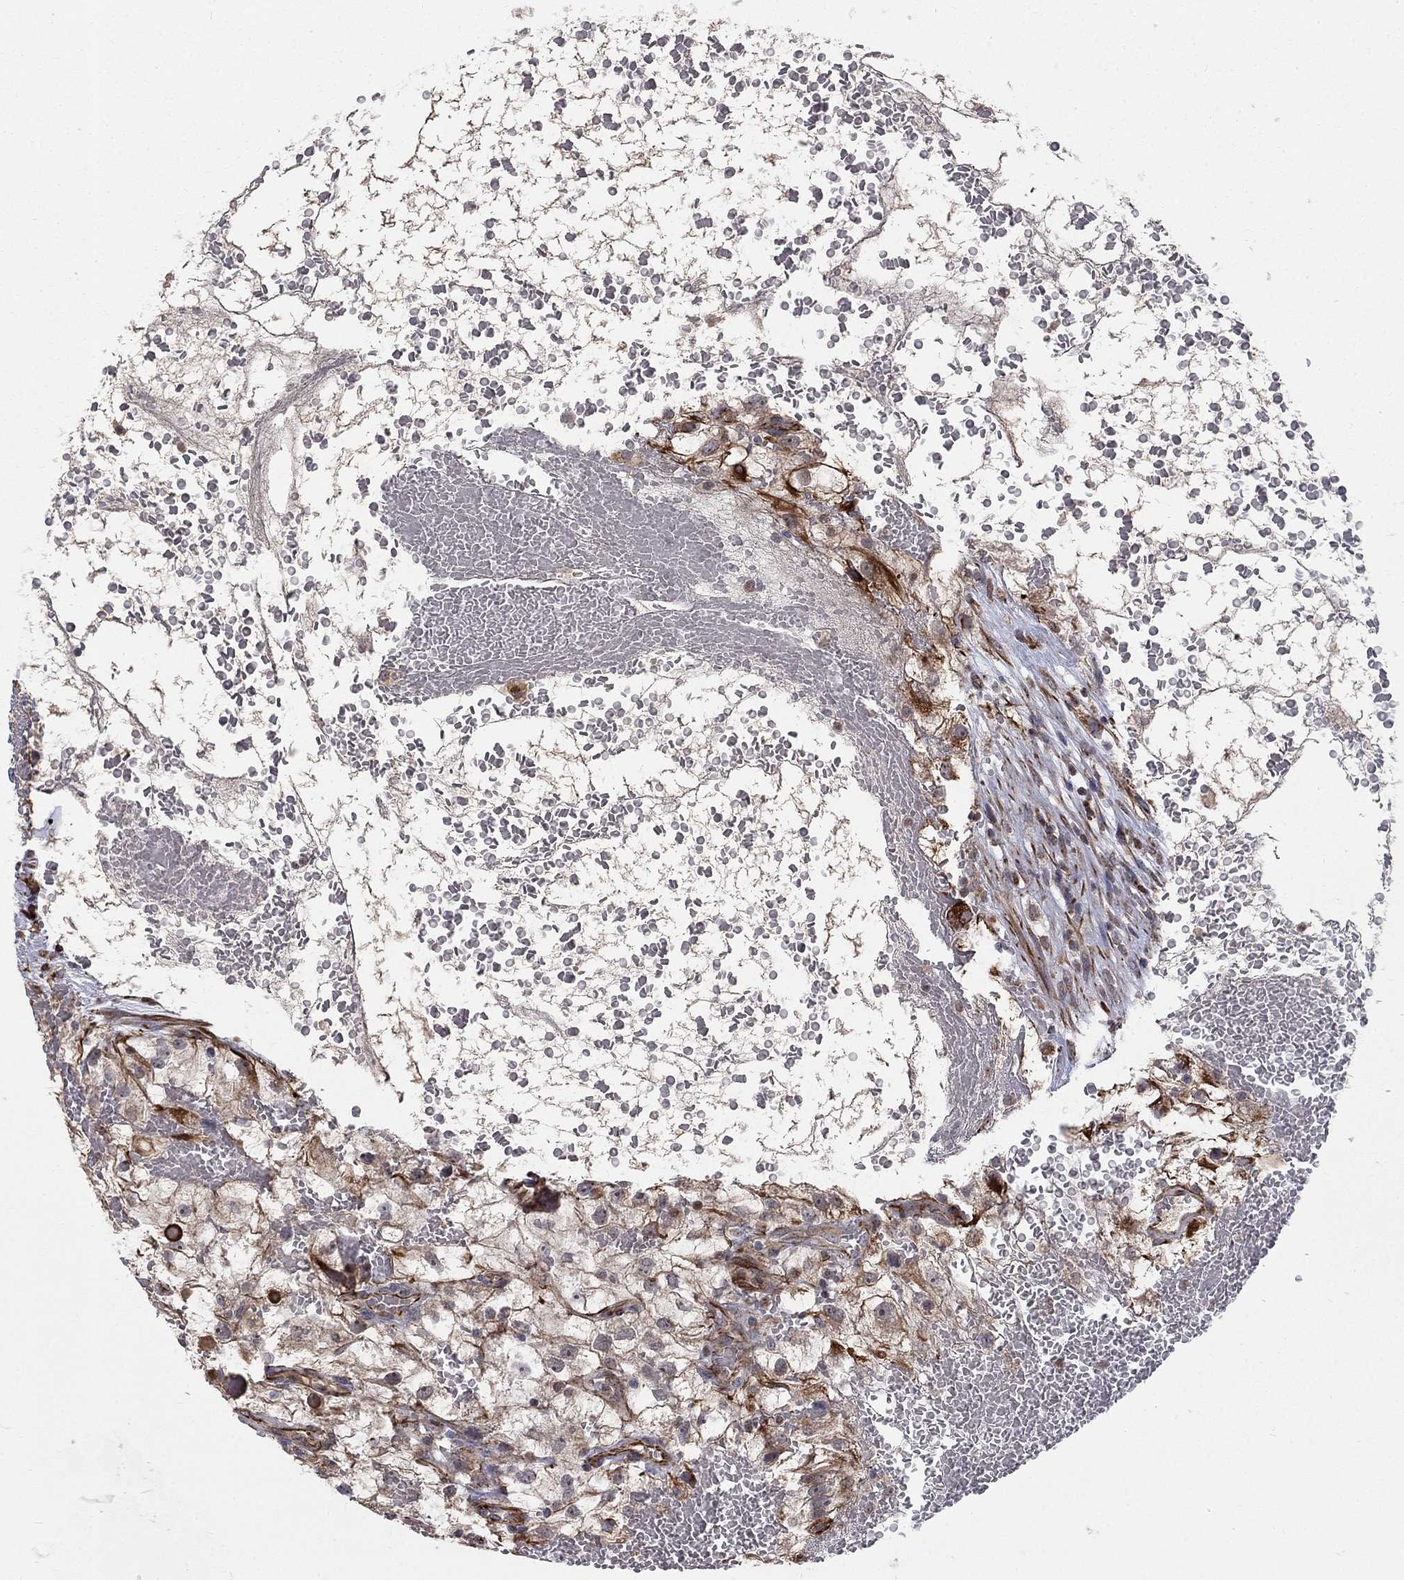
{"staining": {"intensity": "strong", "quantity": "25%-75%", "location": "cytoplasmic/membranous"}, "tissue": "renal cancer", "cell_type": "Tumor cells", "image_type": "cancer", "snomed": [{"axis": "morphology", "description": "Adenocarcinoma, NOS"}, {"axis": "topography", "description": "Kidney"}], "caption": "Renal cancer (adenocarcinoma) tissue exhibits strong cytoplasmic/membranous positivity in approximately 25%-75% of tumor cells", "gene": "MSRA", "patient": {"sex": "male", "age": 59}}